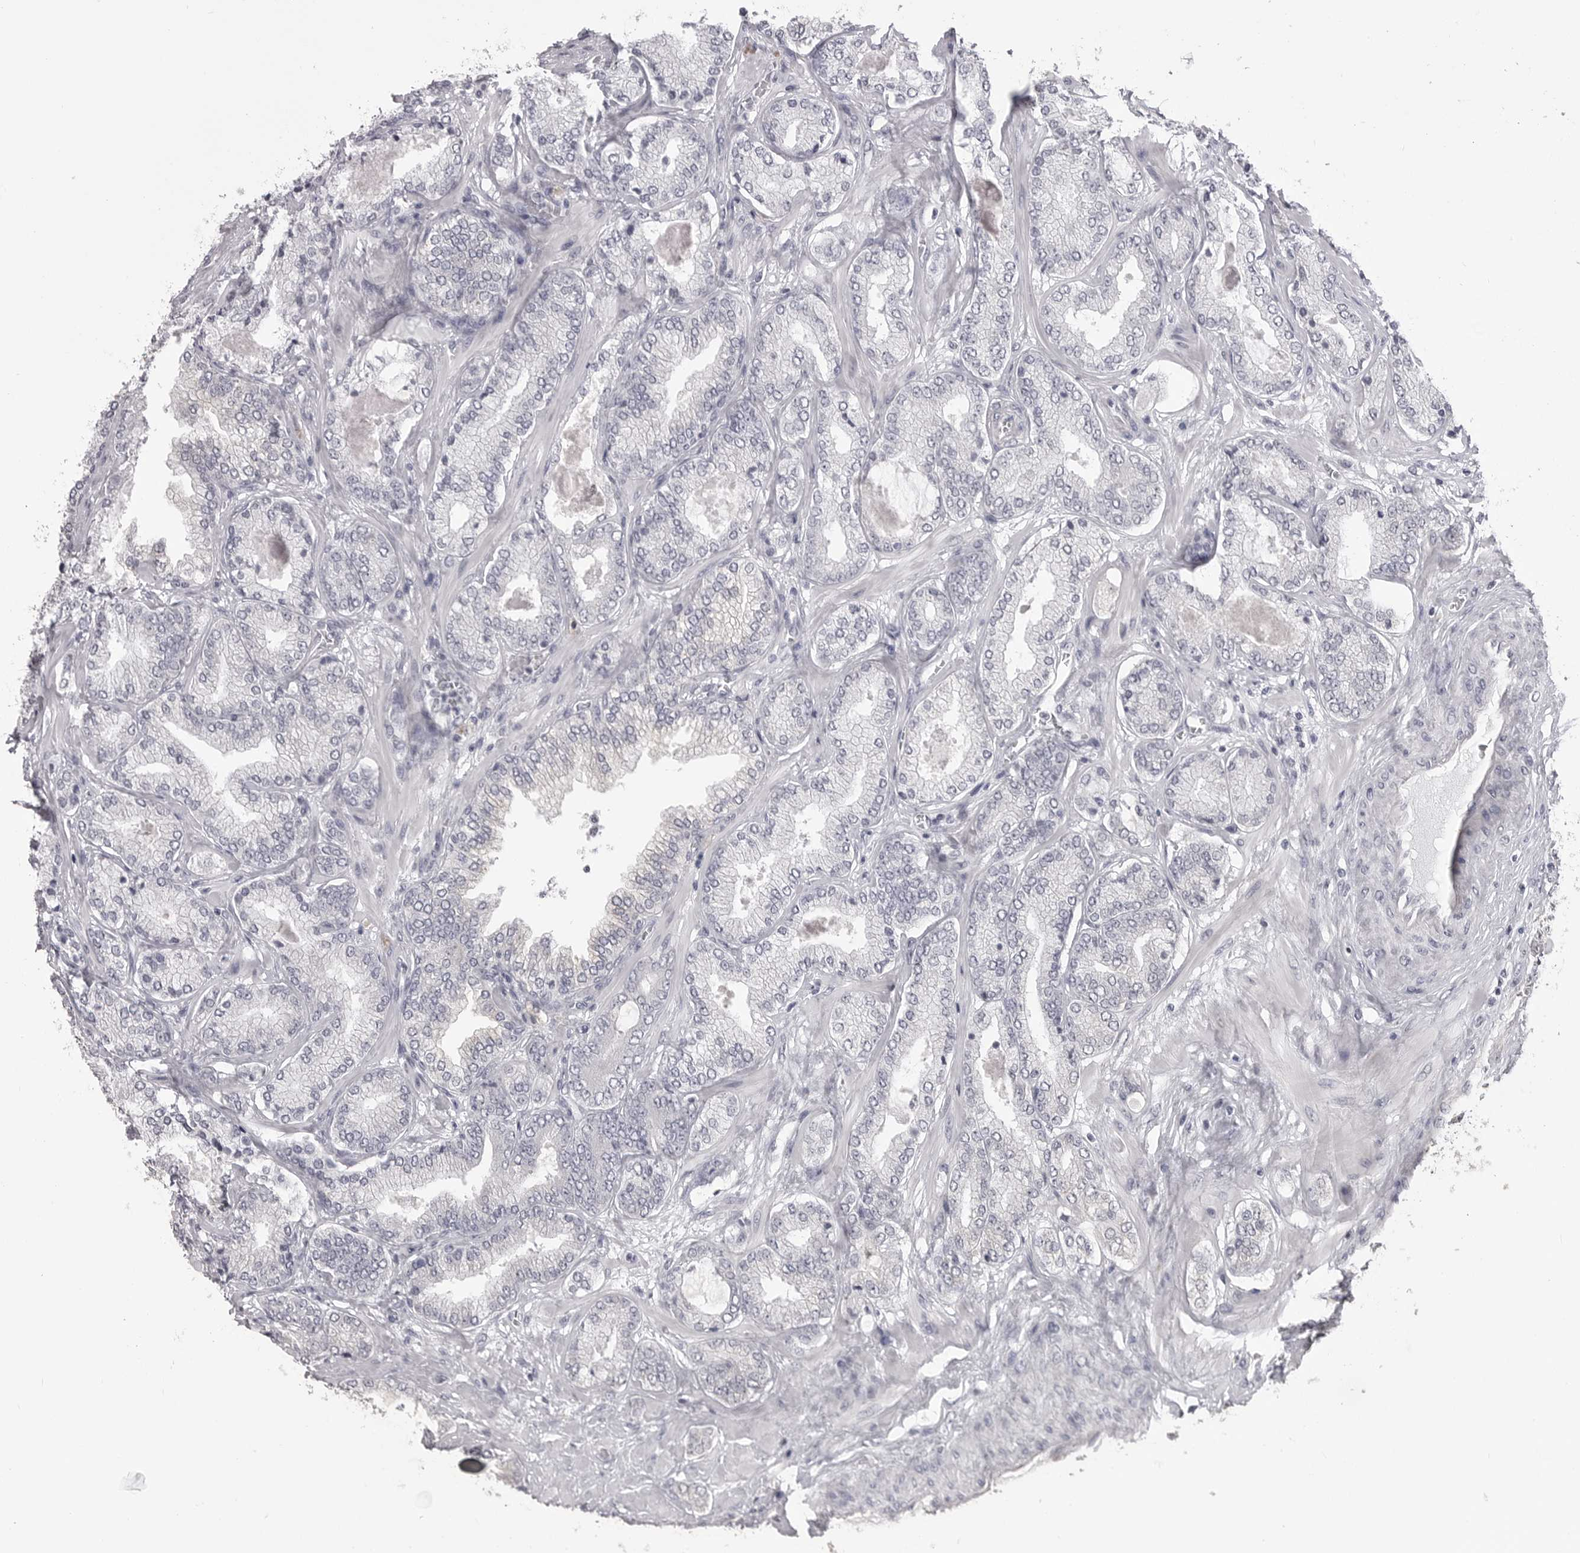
{"staining": {"intensity": "weak", "quantity": "<25%", "location": "cytoplasmic/membranous"}, "tissue": "prostate cancer", "cell_type": "Tumor cells", "image_type": "cancer", "snomed": [{"axis": "morphology", "description": "Adenocarcinoma, High grade"}, {"axis": "topography", "description": "Prostate"}], "caption": "Prostate cancer stained for a protein using immunohistochemistry displays no positivity tumor cells.", "gene": "GPN2", "patient": {"sex": "male", "age": 58}}